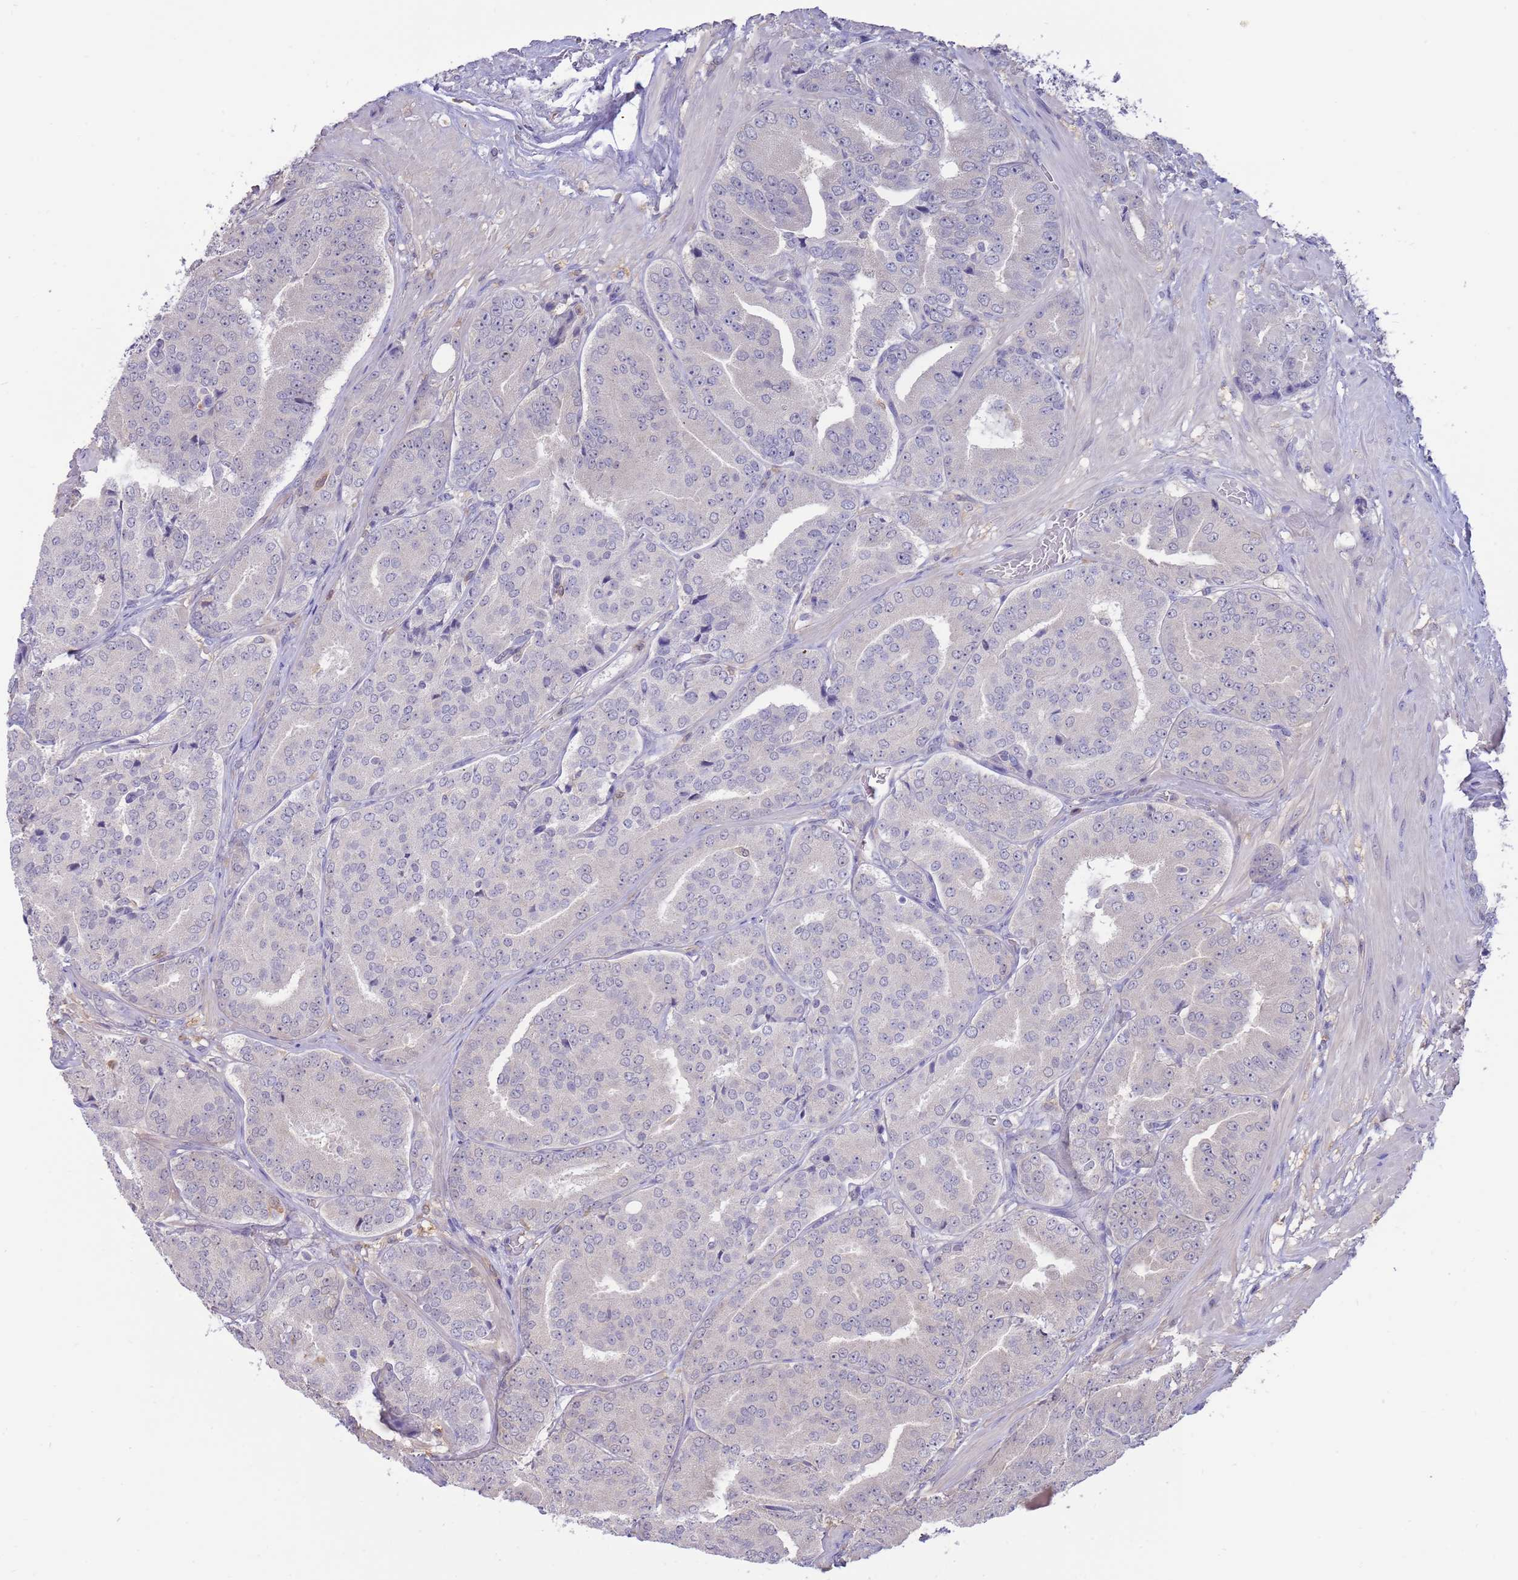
{"staining": {"intensity": "negative", "quantity": "none", "location": "none"}, "tissue": "prostate cancer", "cell_type": "Tumor cells", "image_type": "cancer", "snomed": [{"axis": "morphology", "description": "Adenocarcinoma, High grade"}, {"axis": "topography", "description": "Prostate"}], "caption": "Prostate cancer (high-grade adenocarcinoma) was stained to show a protein in brown. There is no significant expression in tumor cells. (DAB (3,3'-diaminobenzidine) immunohistochemistry (IHC) visualized using brightfield microscopy, high magnification).", "gene": "AP5S1", "patient": {"sex": "male", "age": 63}}